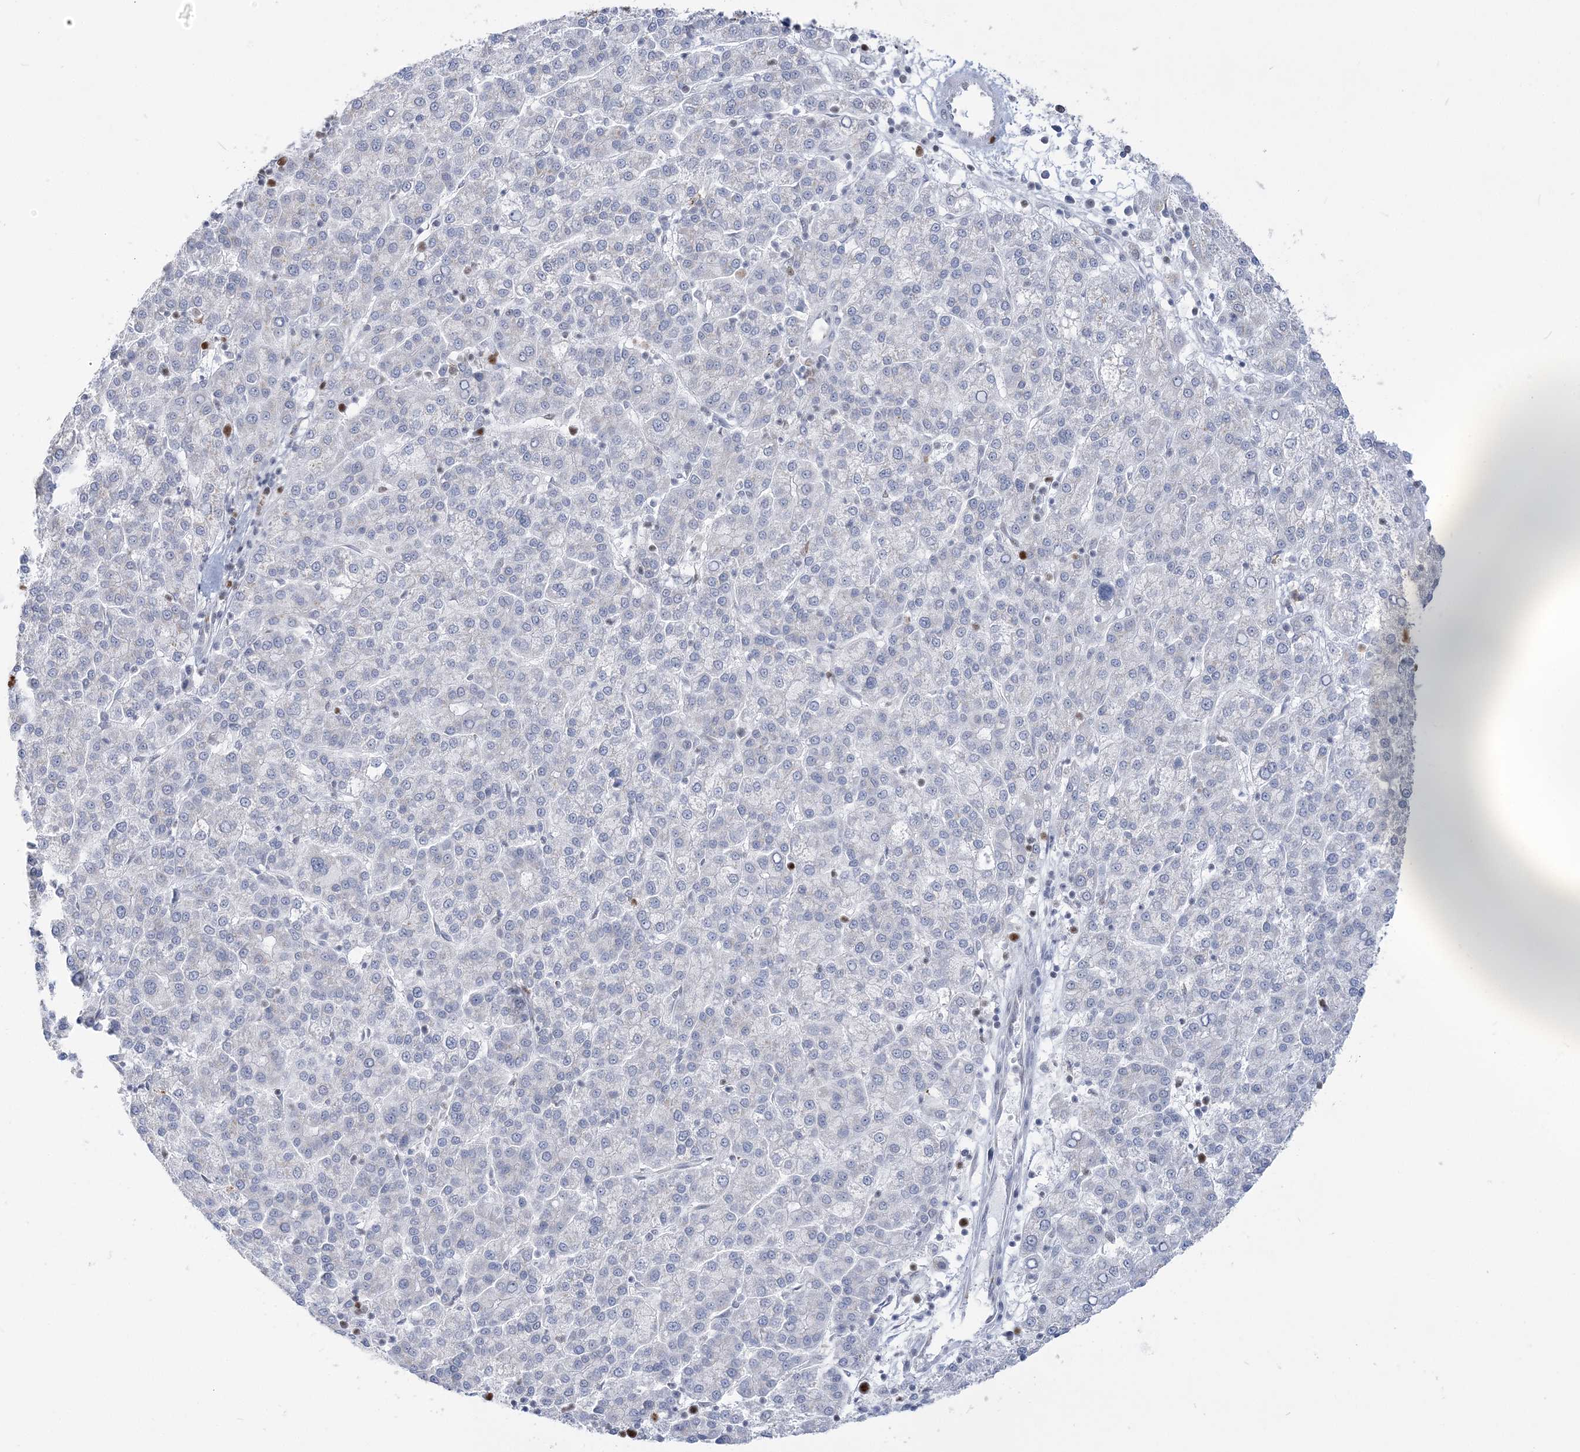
{"staining": {"intensity": "negative", "quantity": "none", "location": "none"}, "tissue": "liver cancer", "cell_type": "Tumor cells", "image_type": "cancer", "snomed": [{"axis": "morphology", "description": "Carcinoma, Hepatocellular, NOS"}, {"axis": "topography", "description": "Liver"}], "caption": "High power microscopy micrograph of an IHC image of liver cancer, revealing no significant expression in tumor cells.", "gene": "DDX21", "patient": {"sex": "female", "age": 58}}